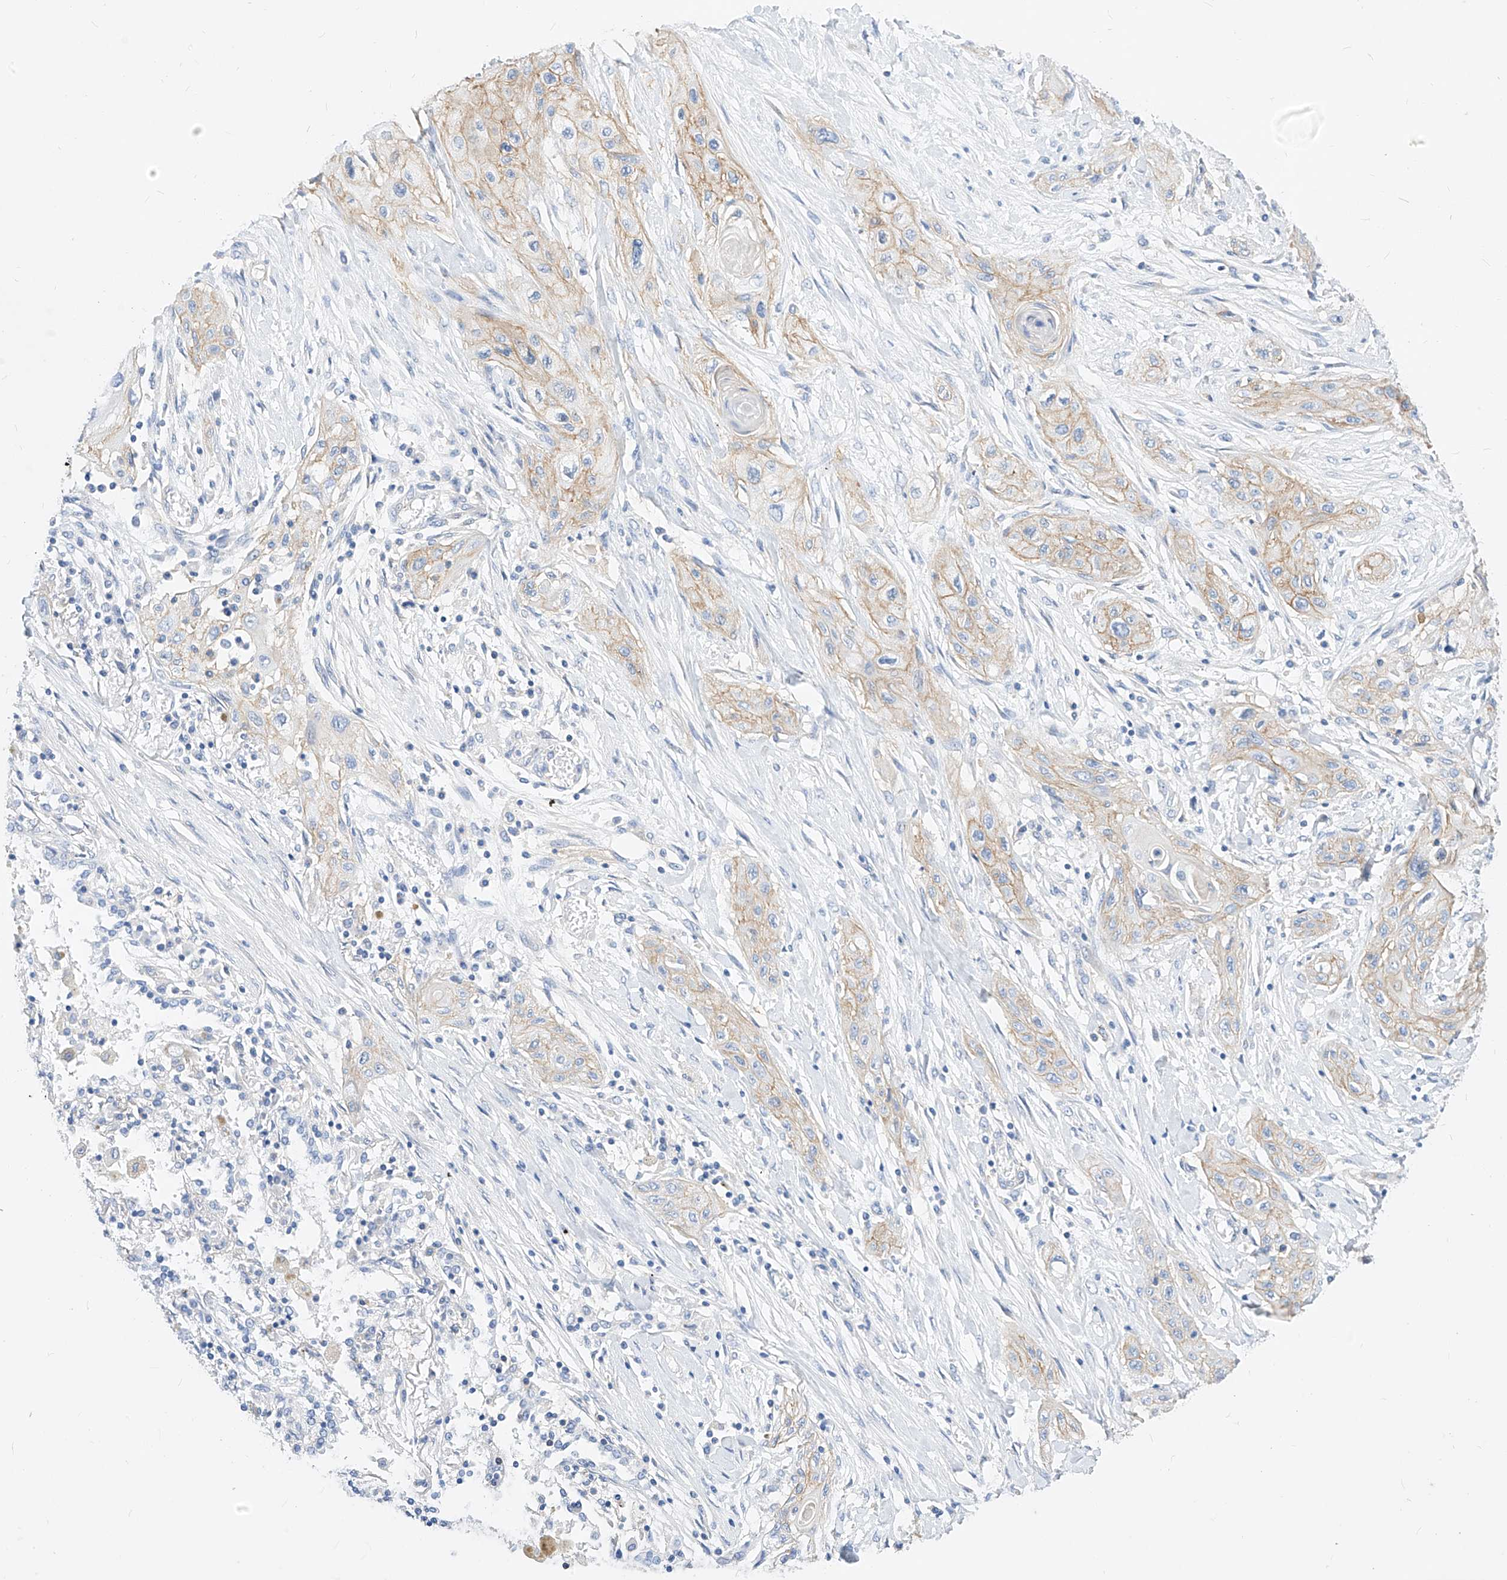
{"staining": {"intensity": "weak", "quantity": "25%-75%", "location": "cytoplasmic/membranous"}, "tissue": "lung cancer", "cell_type": "Tumor cells", "image_type": "cancer", "snomed": [{"axis": "morphology", "description": "Squamous cell carcinoma, NOS"}, {"axis": "topography", "description": "Lung"}], "caption": "Lung squamous cell carcinoma stained with a protein marker displays weak staining in tumor cells.", "gene": "SCGB2A1", "patient": {"sex": "female", "age": 47}}